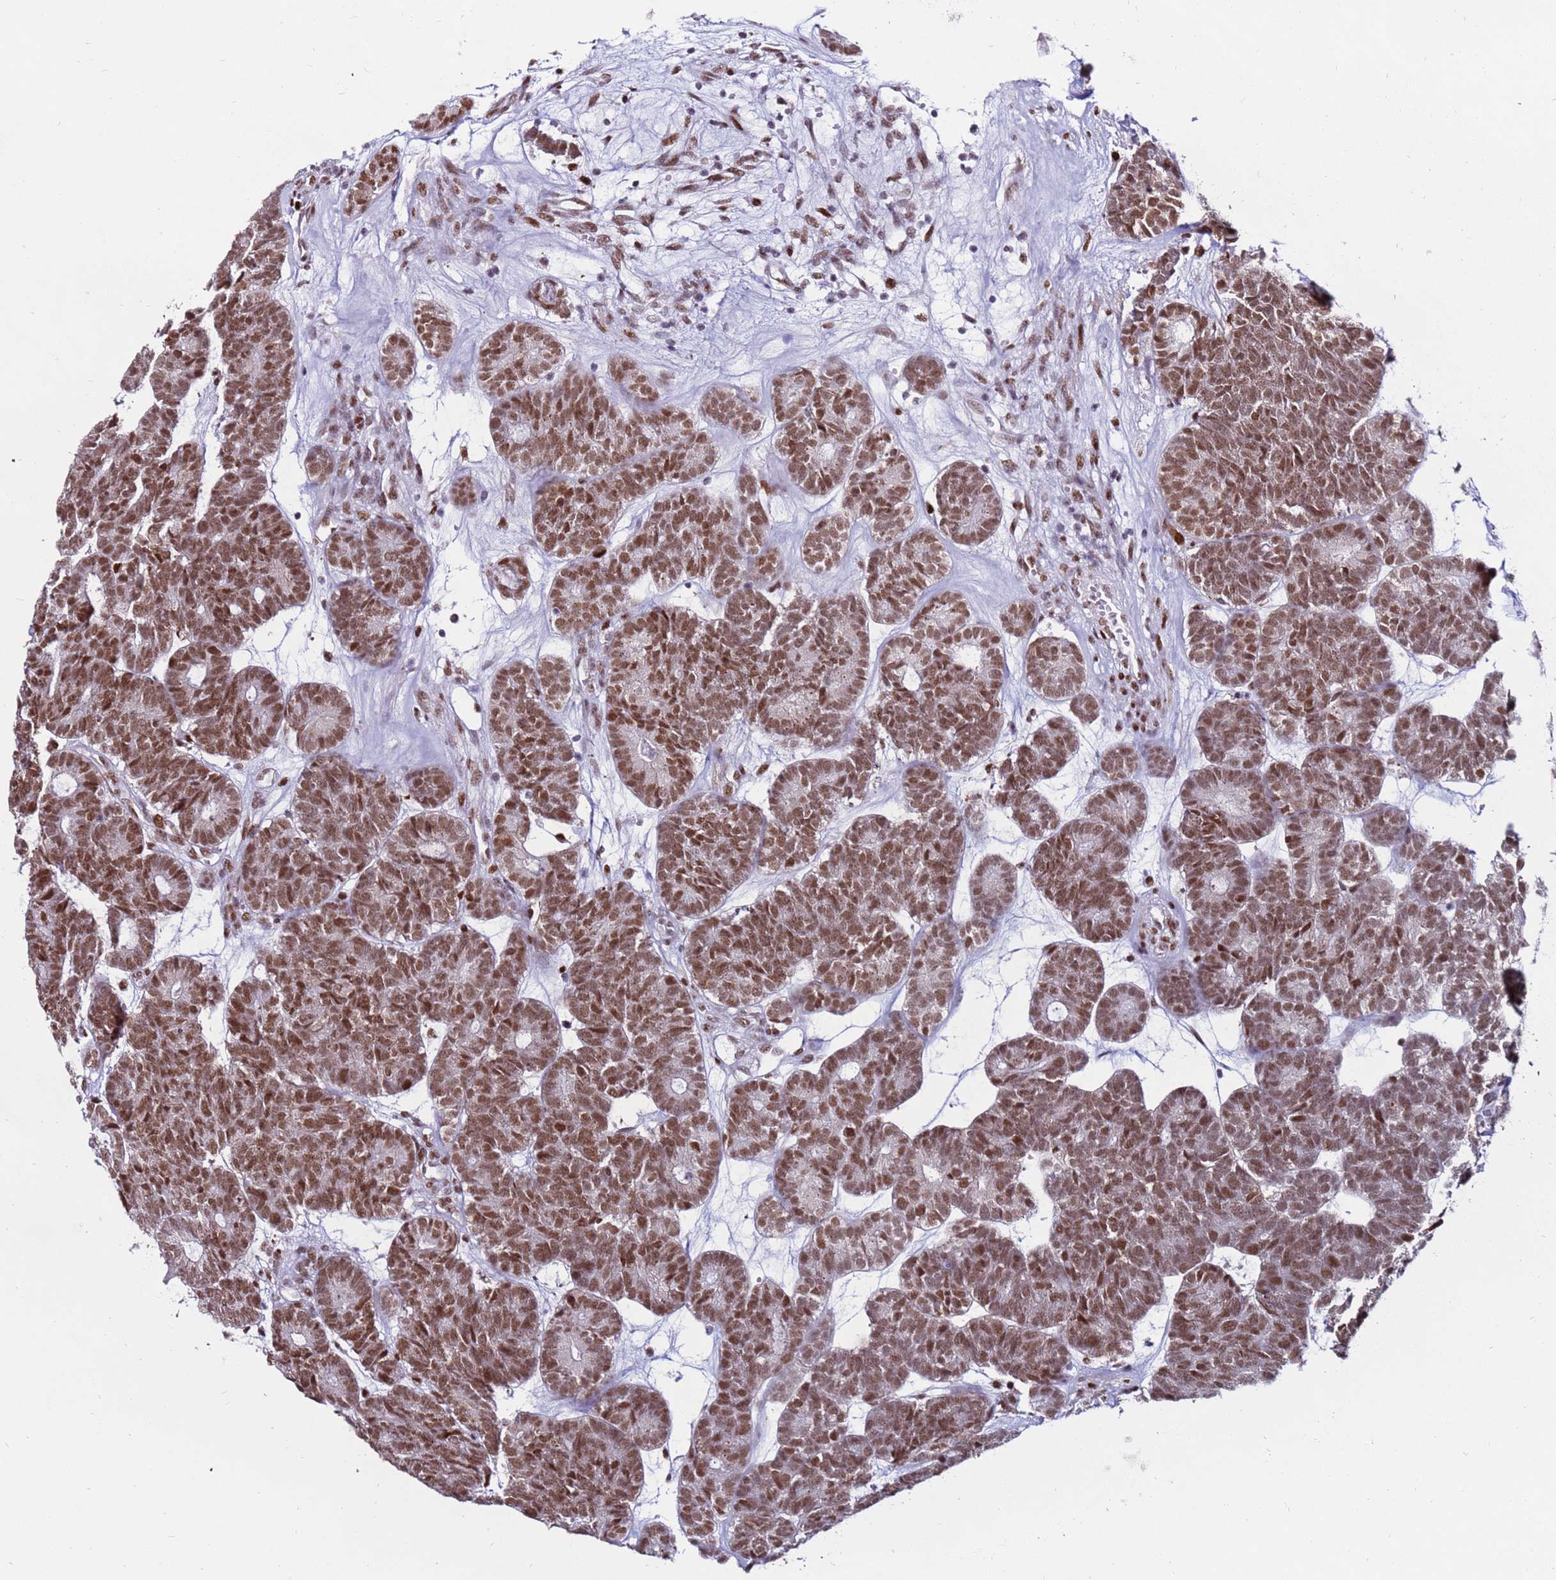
{"staining": {"intensity": "moderate", "quantity": ">75%", "location": "nuclear"}, "tissue": "head and neck cancer", "cell_type": "Tumor cells", "image_type": "cancer", "snomed": [{"axis": "morphology", "description": "Adenocarcinoma, NOS"}, {"axis": "topography", "description": "Head-Neck"}], "caption": "This image reveals head and neck adenocarcinoma stained with IHC to label a protein in brown. The nuclear of tumor cells show moderate positivity for the protein. Nuclei are counter-stained blue.", "gene": "KPNA4", "patient": {"sex": "female", "age": 81}}